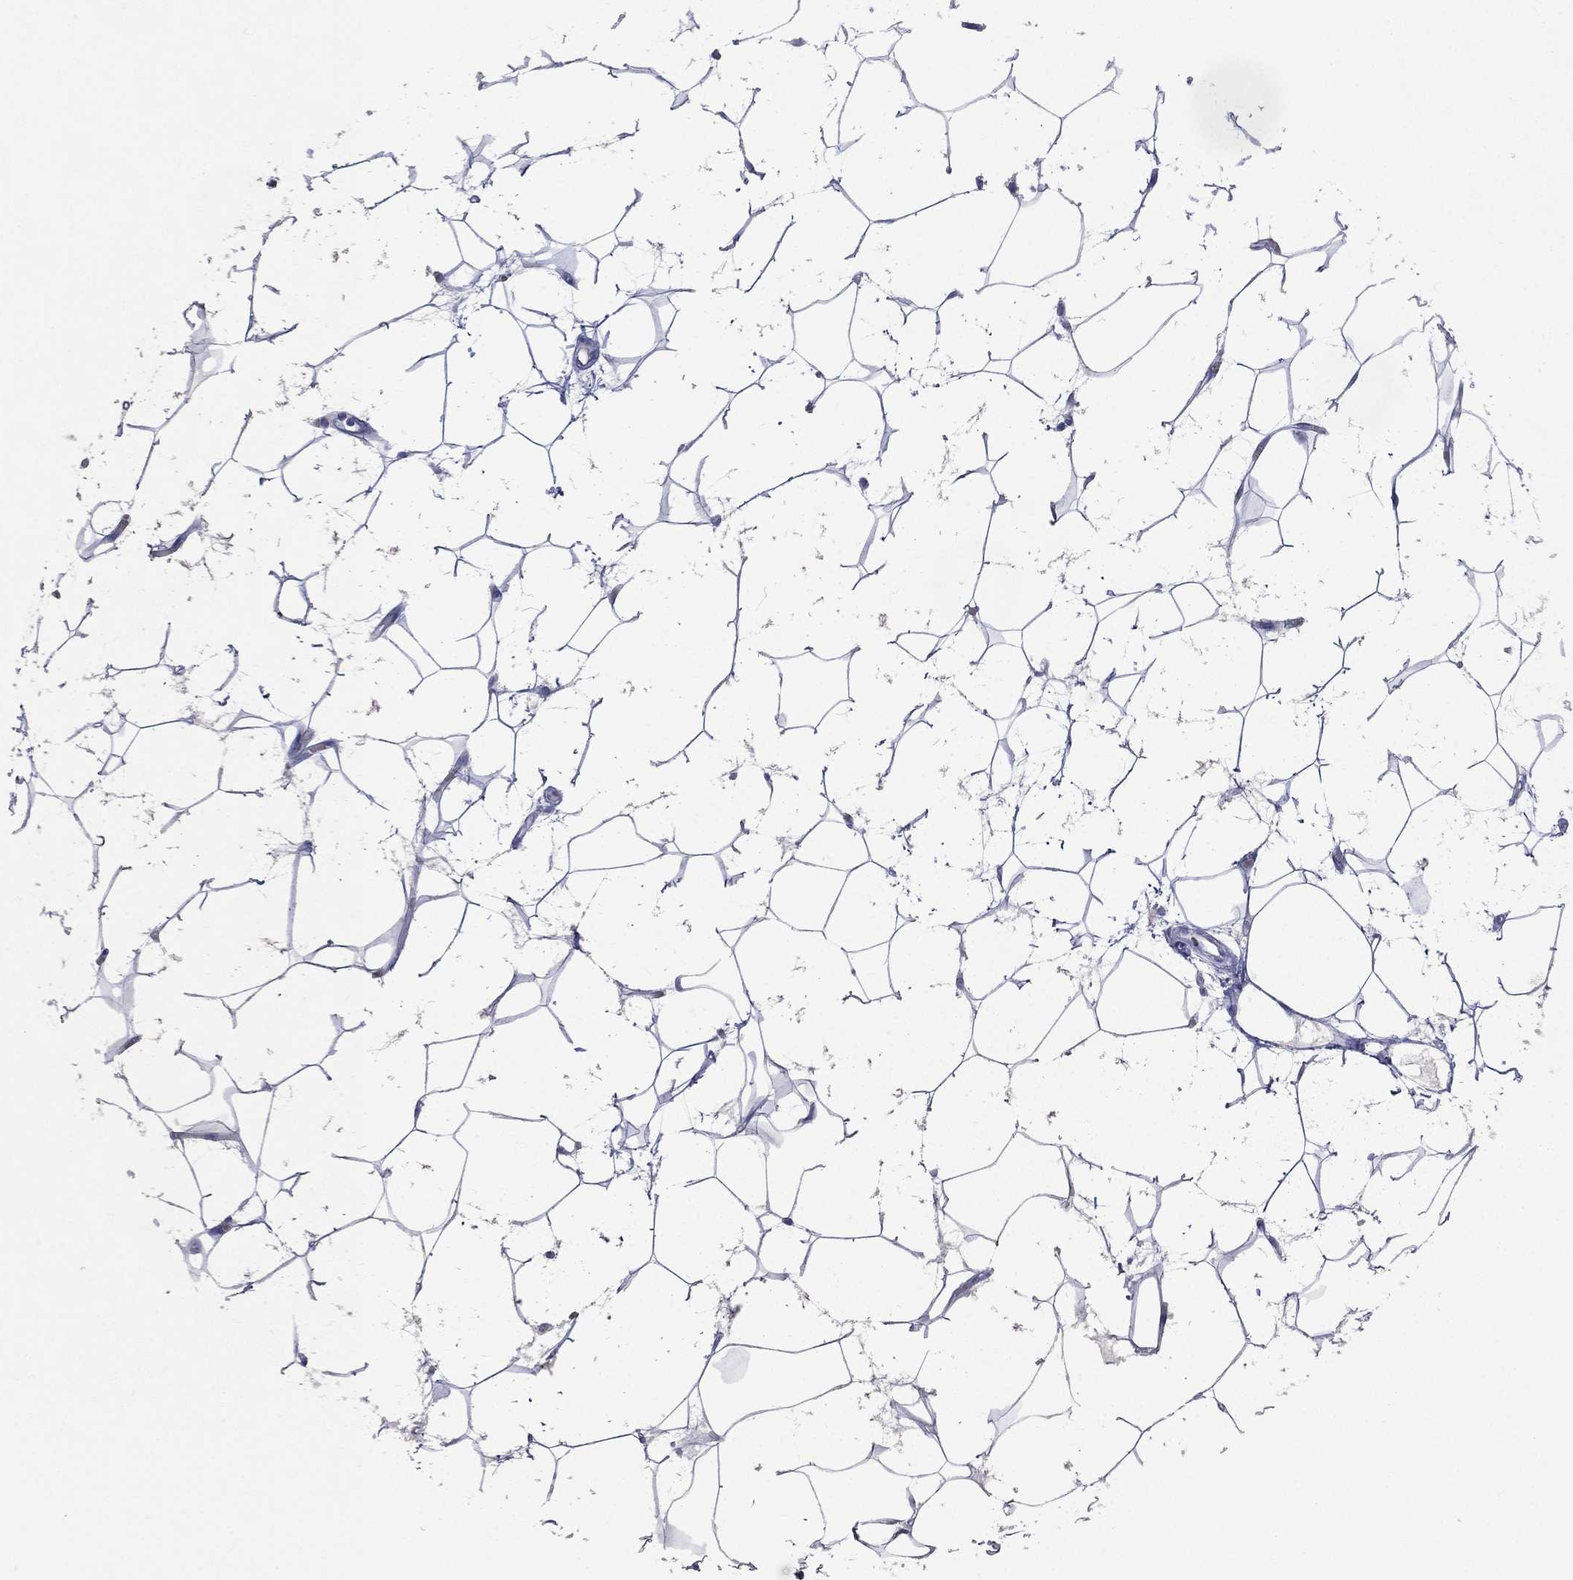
{"staining": {"intensity": "negative", "quantity": "none", "location": "none"}, "tissue": "adipose tissue", "cell_type": "Adipocytes", "image_type": "normal", "snomed": [{"axis": "morphology", "description": "Normal tissue, NOS"}, {"axis": "topography", "description": "Breast"}], "caption": "Adipocytes show no significant protein positivity in unremarkable adipose tissue.", "gene": "DNAH6", "patient": {"sex": "female", "age": 49}}